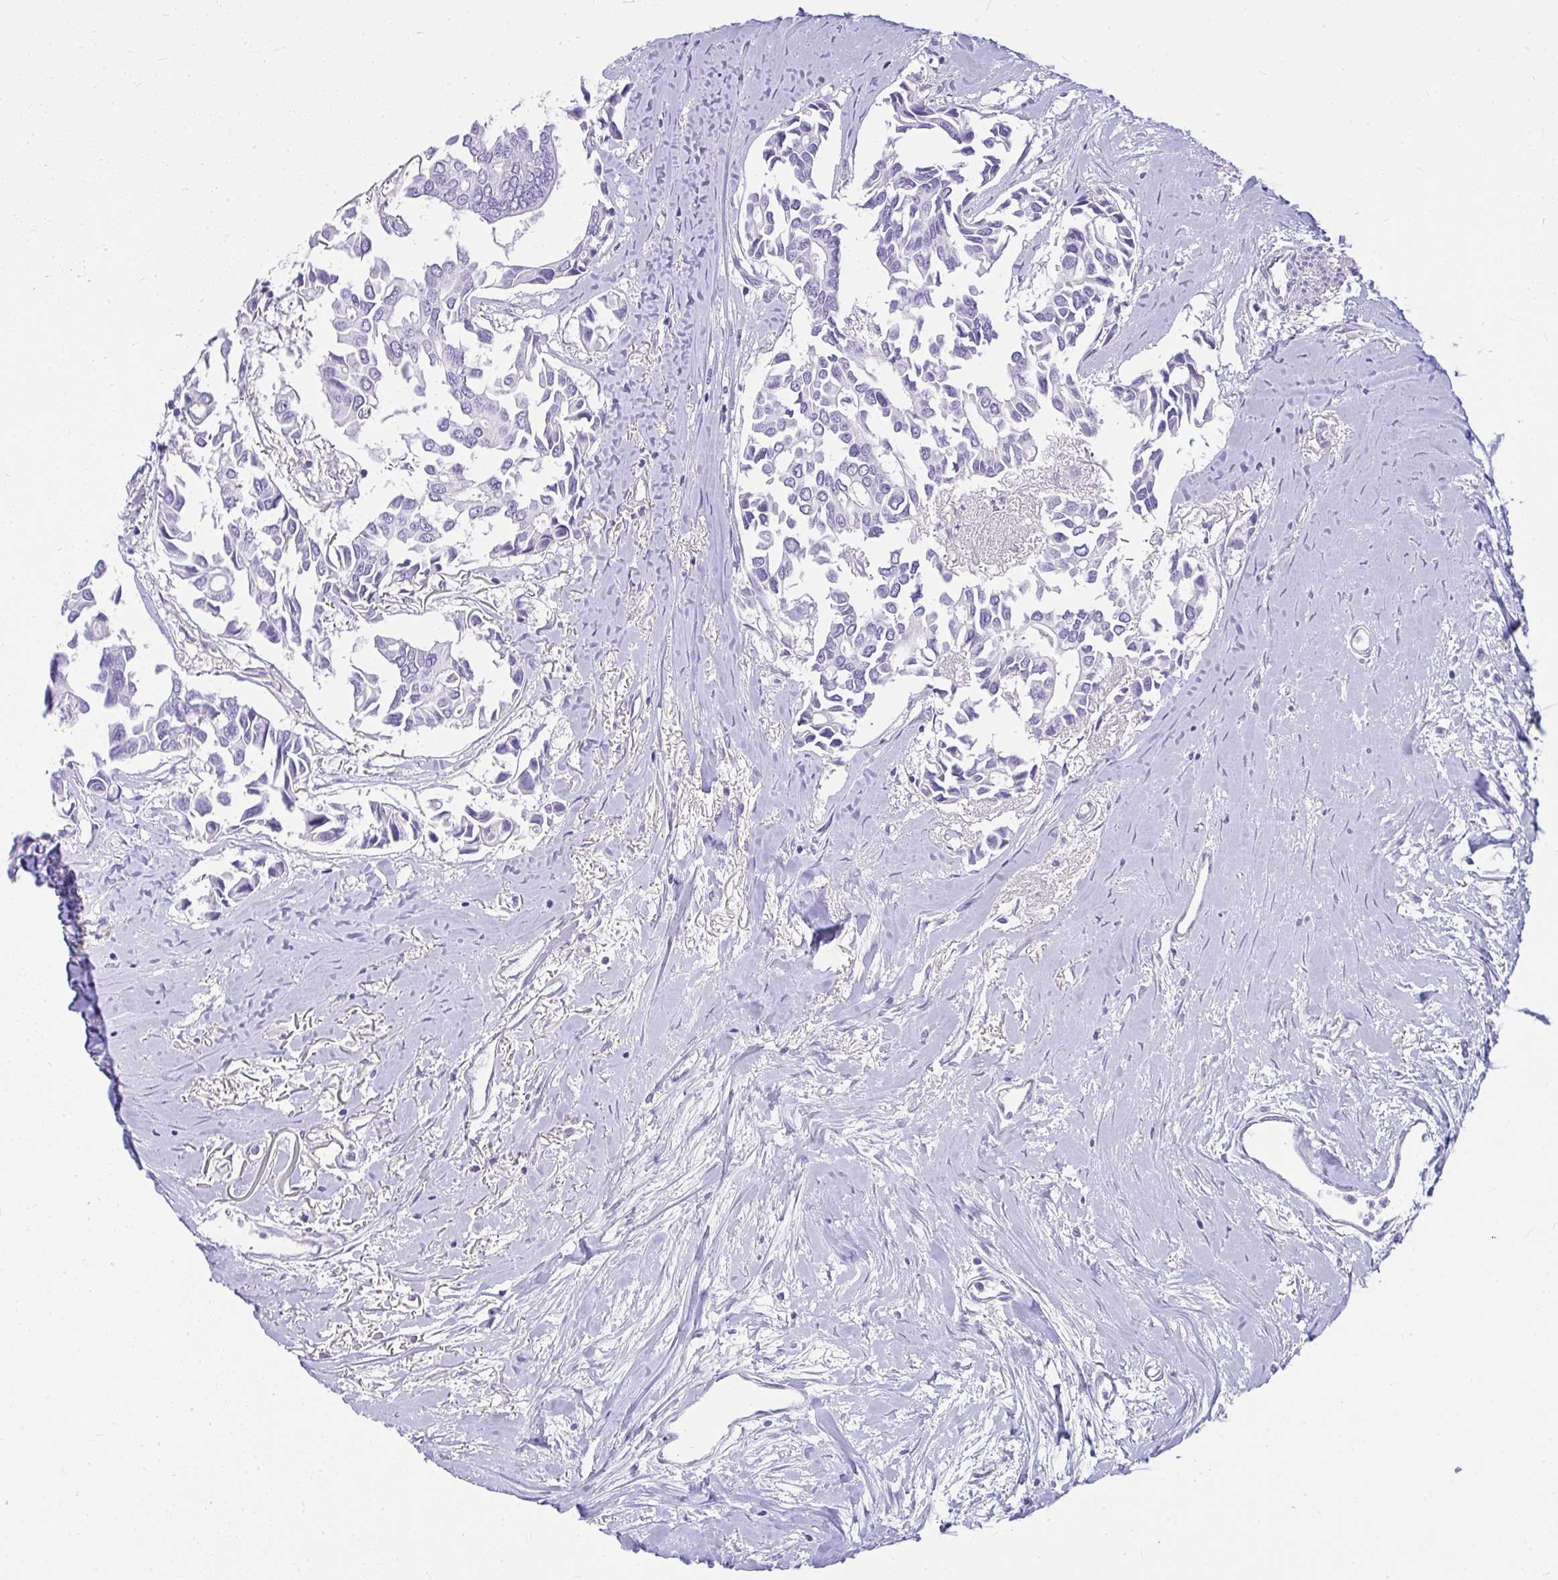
{"staining": {"intensity": "negative", "quantity": "none", "location": "none"}, "tissue": "breast cancer", "cell_type": "Tumor cells", "image_type": "cancer", "snomed": [{"axis": "morphology", "description": "Duct carcinoma"}, {"axis": "topography", "description": "Breast"}], "caption": "Breast cancer (intraductal carcinoma) was stained to show a protein in brown. There is no significant positivity in tumor cells. (DAB immunohistochemistry (IHC) with hematoxylin counter stain).", "gene": "AVIL", "patient": {"sex": "female", "age": 54}}